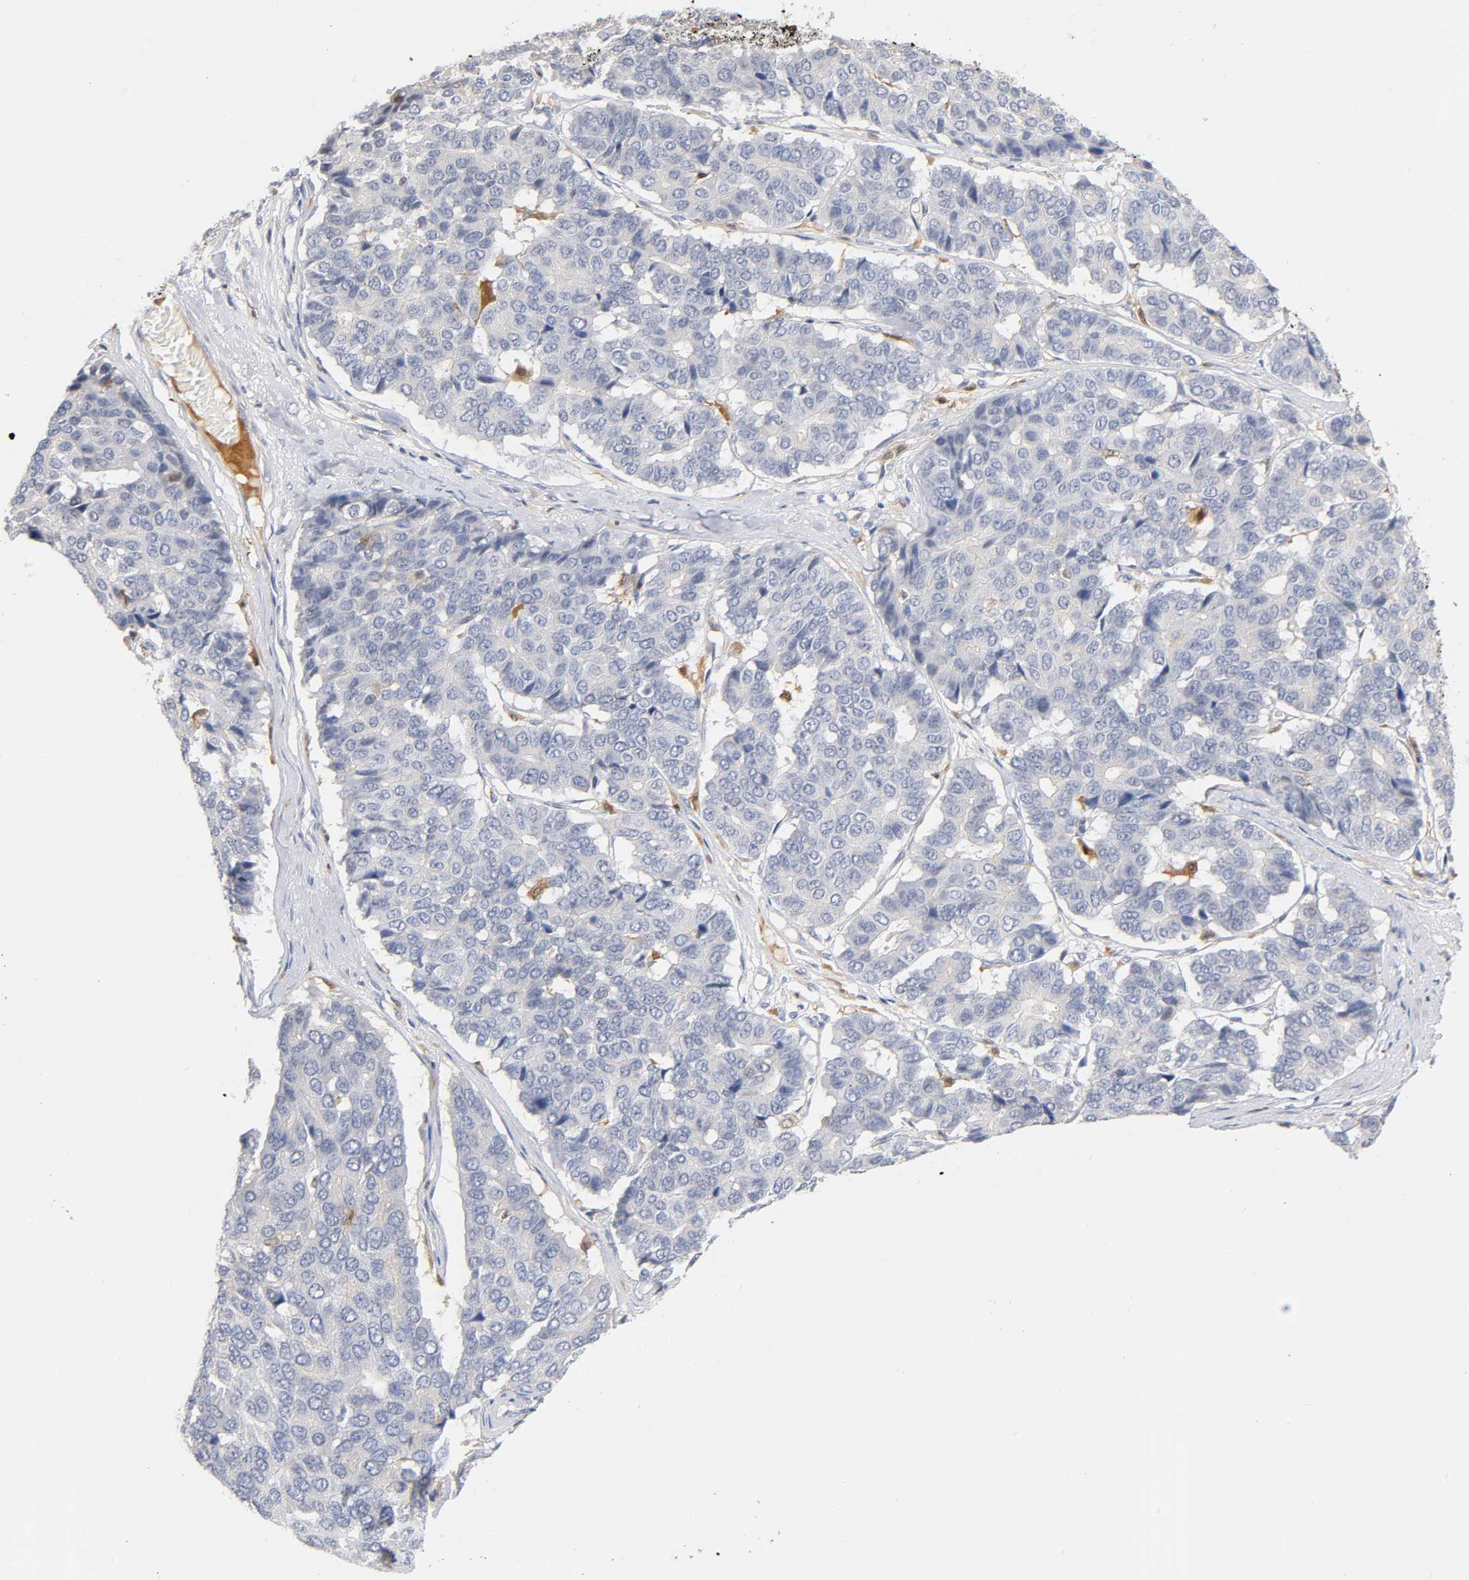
{"staining": {"intensity": "negative", "quantity": "none", "location": "none"}, "tissue": "pancreatic cancer", "cell_type": "Tumor cells", "image_type": "cancer", "snomed": [{"axis": "morphology", "description": "Adenocarcinoma, NOS"}, {"axis": "topography", "description": "Pancreas"}], "caption": "There is no significant staining in tumor cells of pancreatic cancer (adenocarcinoma).", "gene": "IL18", "patient": {"sex": "male", "age": 50}}